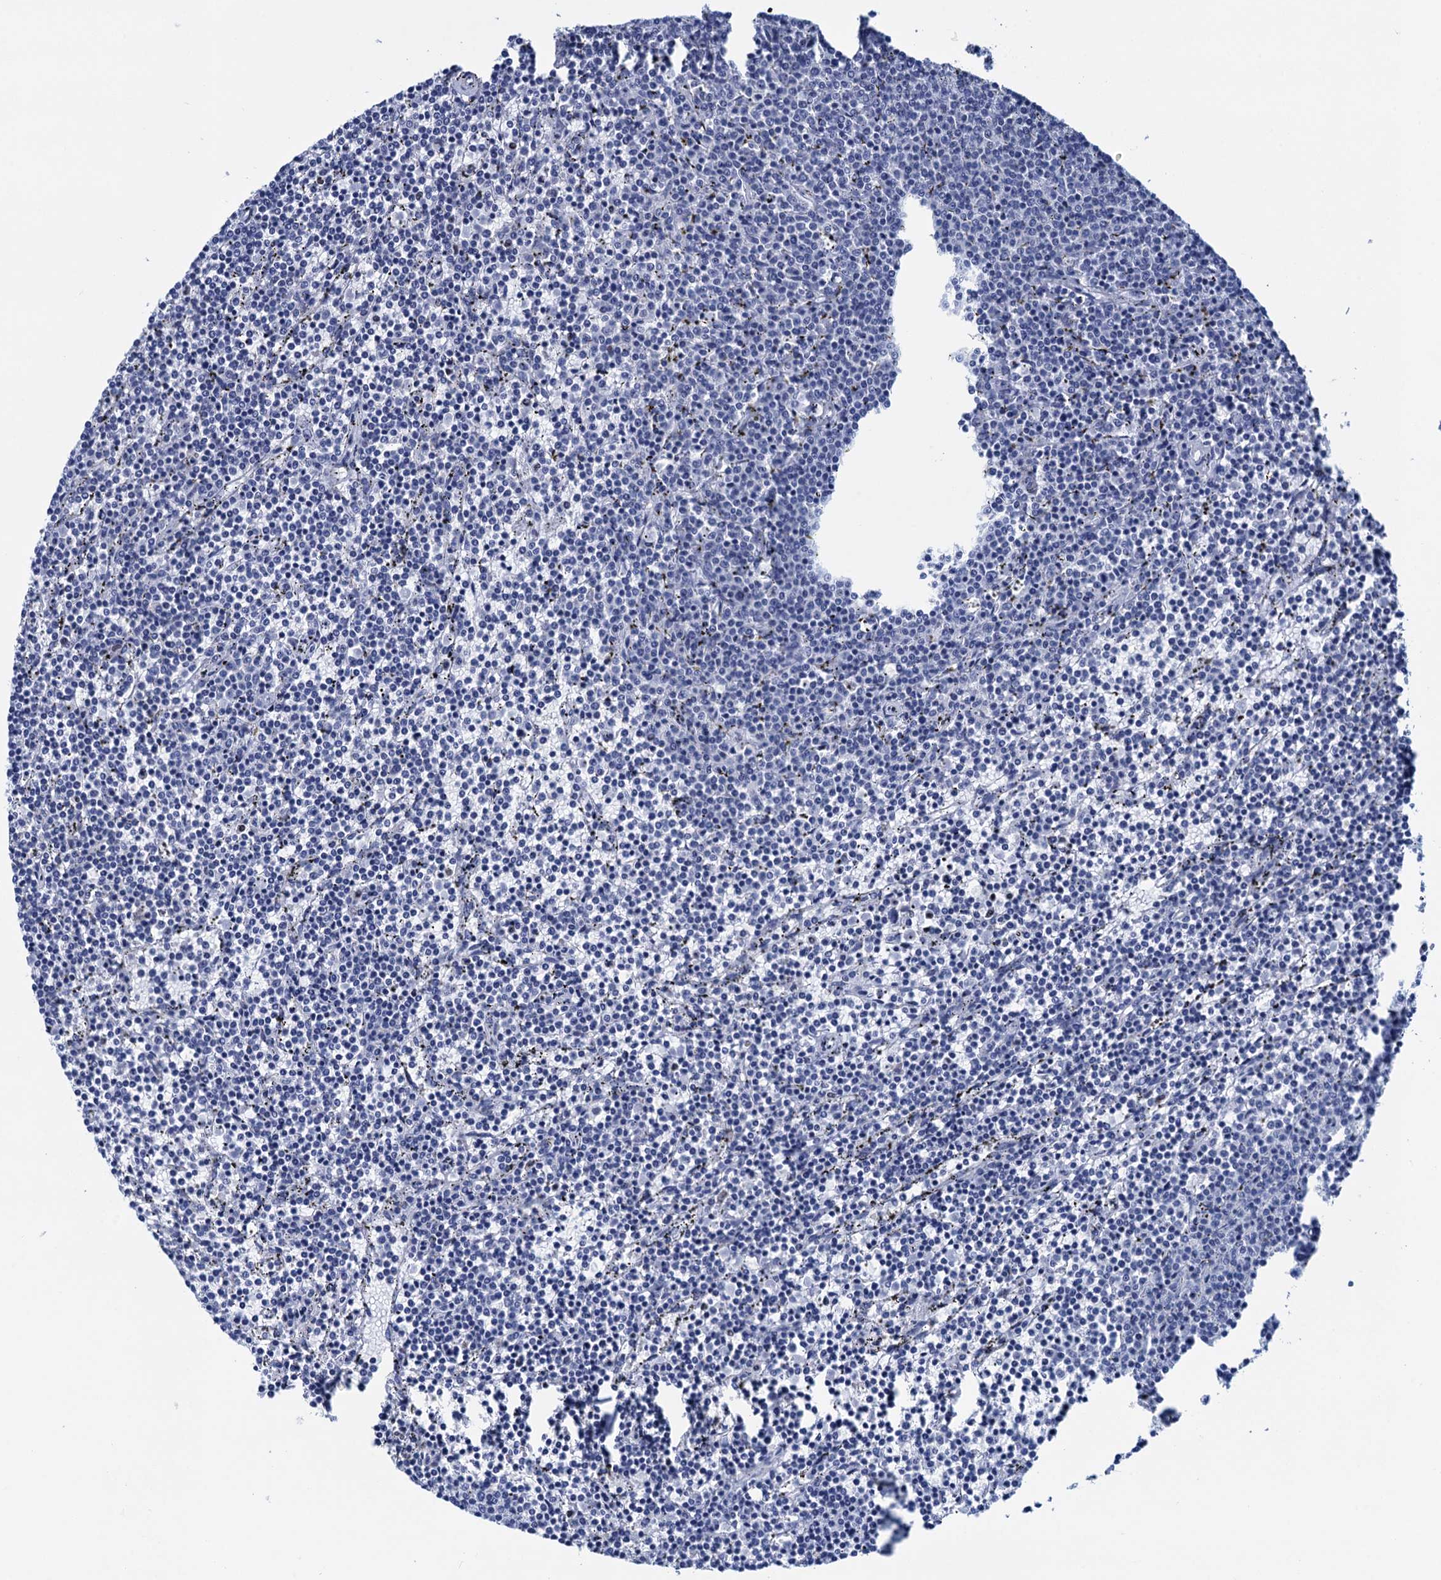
{"staining": {"intensity": "negative", "quantity": "none", "location": "none"}, "tissue": "lymphoma", "cell_type": "Tumor cells", "image_type": "cancer", "snomed": [{"axis": "morphology", "description": "Malignant lymphoma, non-Hodgkin's type, Low grade"}, {"axis": "topography", "description": "Spleen"}], "caption": "IHC of human lymphoma displays no staining in tumor cells.", "gene": "RHCG", "patient": {"sex": "female", "age": 50}}